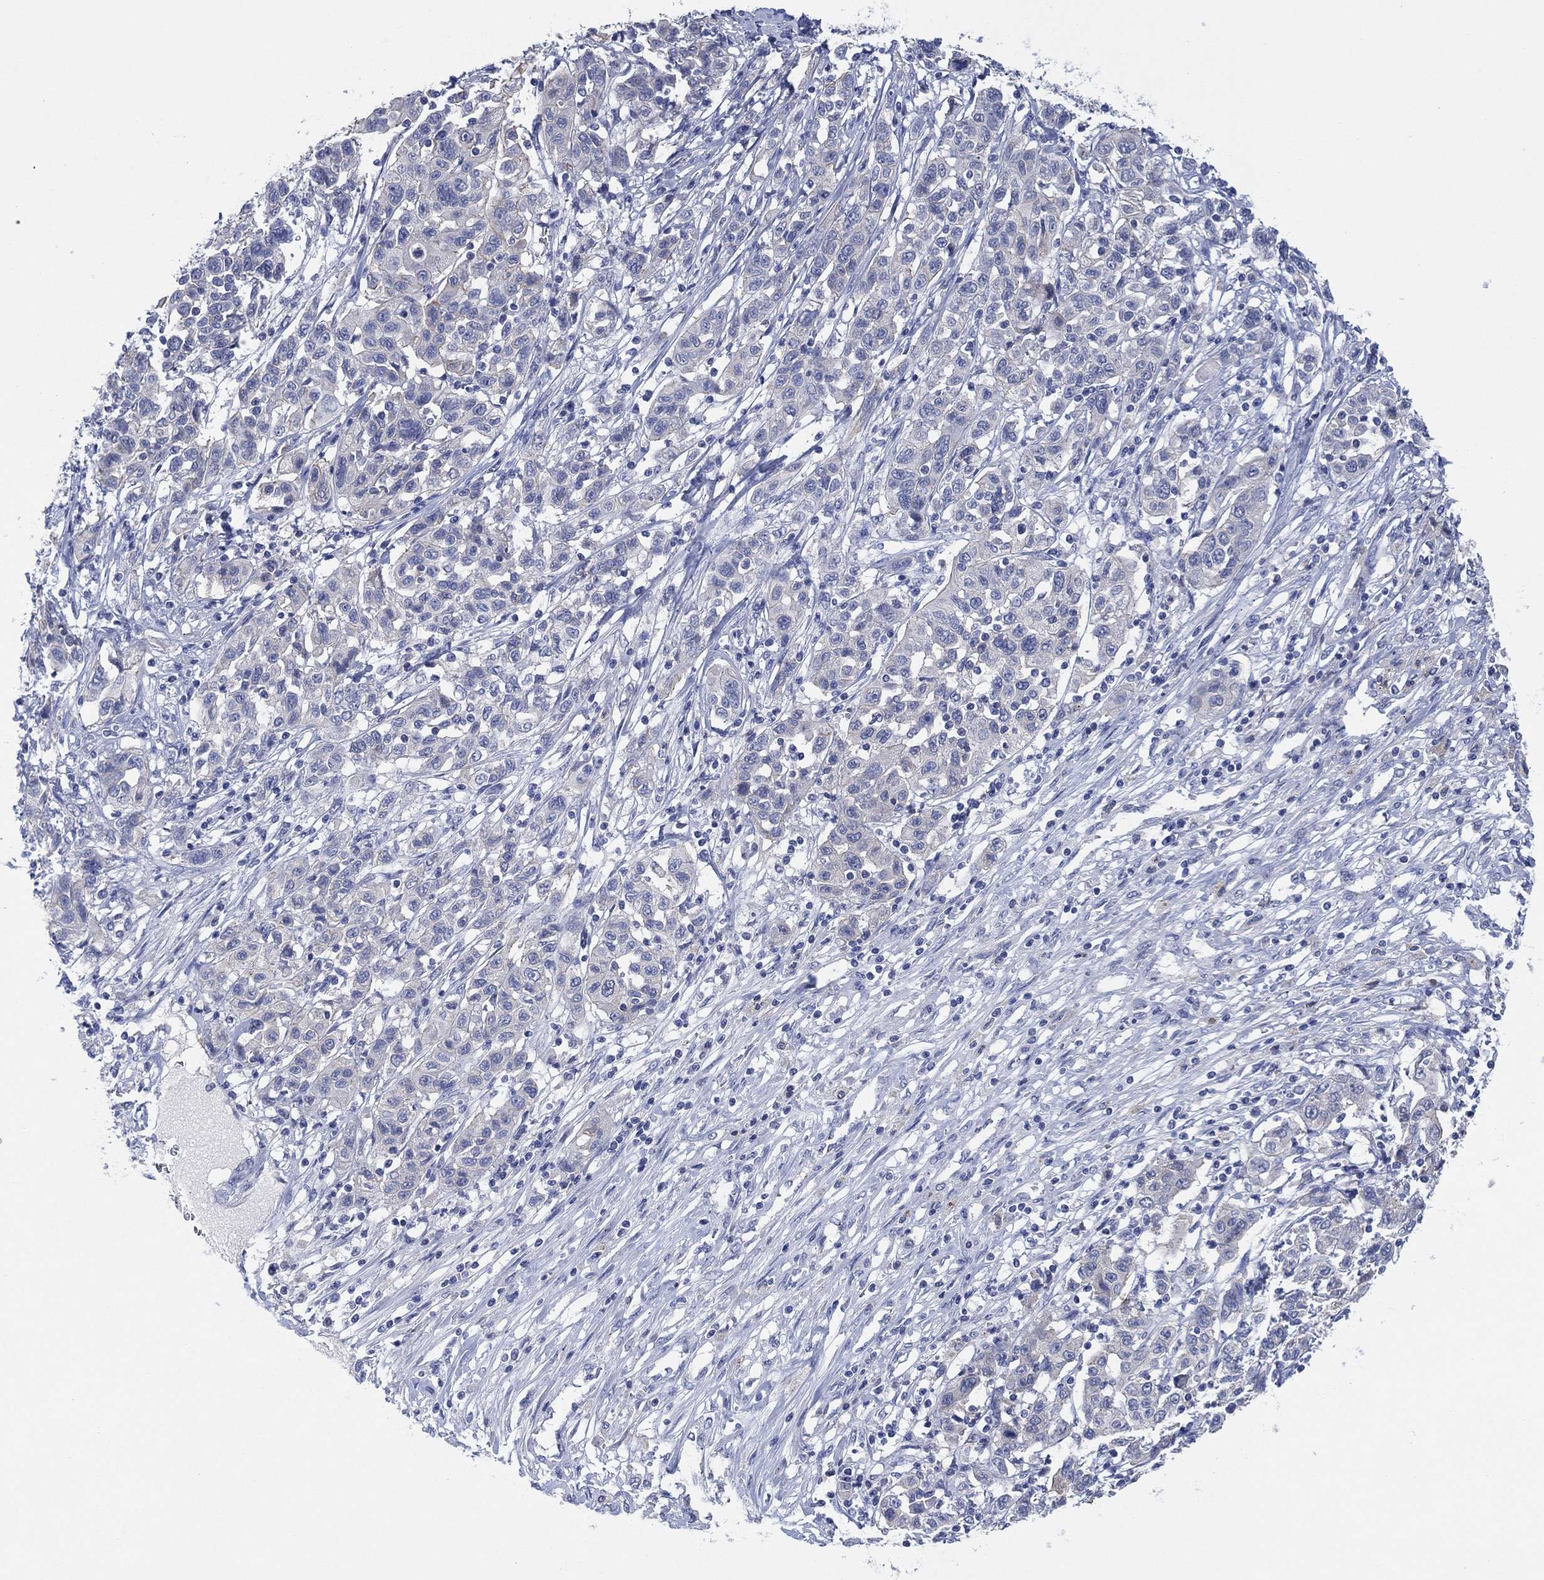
{"staining": {"intensity": "negative", "quantity": "none", "location": "none"}, "tissue": "liver cancer", "cell_type": "Tumor cells", "image_type": "cancer", "snomed": [{"axis": "morphology", "description": "Adenocarcinoma, NOS"}, {"axis": "morphology", "description": "Cholangiocarcinoma"}, {"axis": "topography", "description": "Liver"}], "caption": "Adenocarcinoma (liver) was stained to show a protein in brown. There is no significant positivity in tumor cells.", "gene": "CHRNA3", "patient": {"sex": "male", "age": 64}}